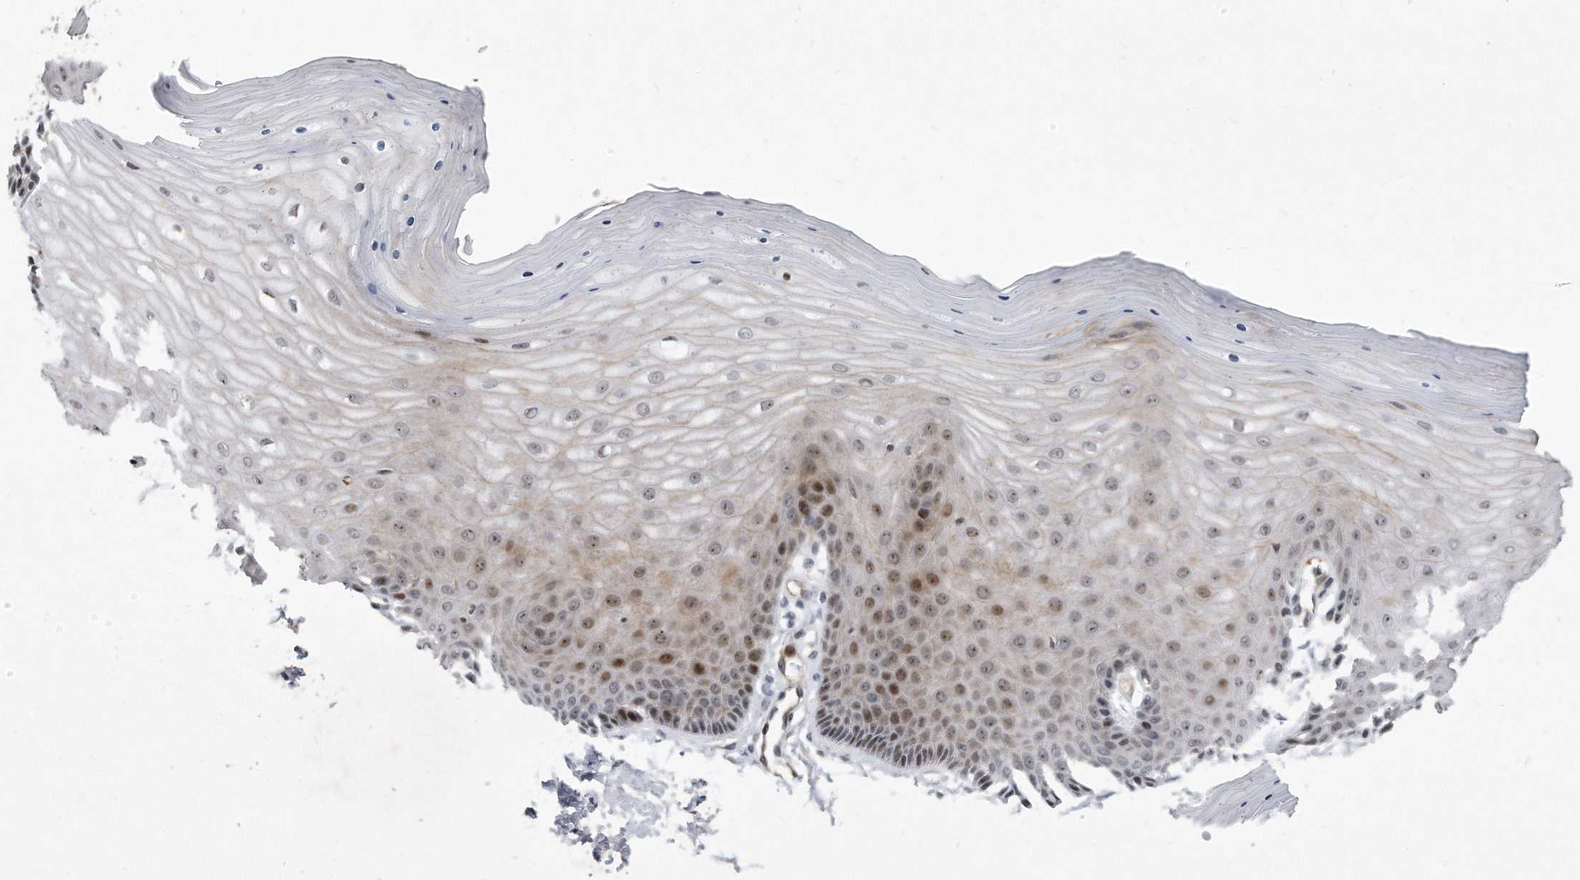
{"staining": {"intensity": "moderate", "quantity": "25%-75%", "location": "cytoplasmic/membranous,nuclear"}, "tissue": "cervix", "cell_type": "Glandular cells", "image_type": "normal", "snomed": [{"axis": "morphology", "description": "Normal tissue, NOS"}, {"axis": "topography", "description": "Cervix"}], "caption": "Protein staining by immunohistochemistry displays moderate cytoplasmic/membranous,nuclear staining in about 25%-75% of glandular cells in benign cervix. The staining was performed using DAB to visualize the protein expression in brown, while the nuclei were stained in blue with hematoxylin (Magnification: 20x).", "gene": "PGBD2", "patient": {"sex": "female", "age": 55}}